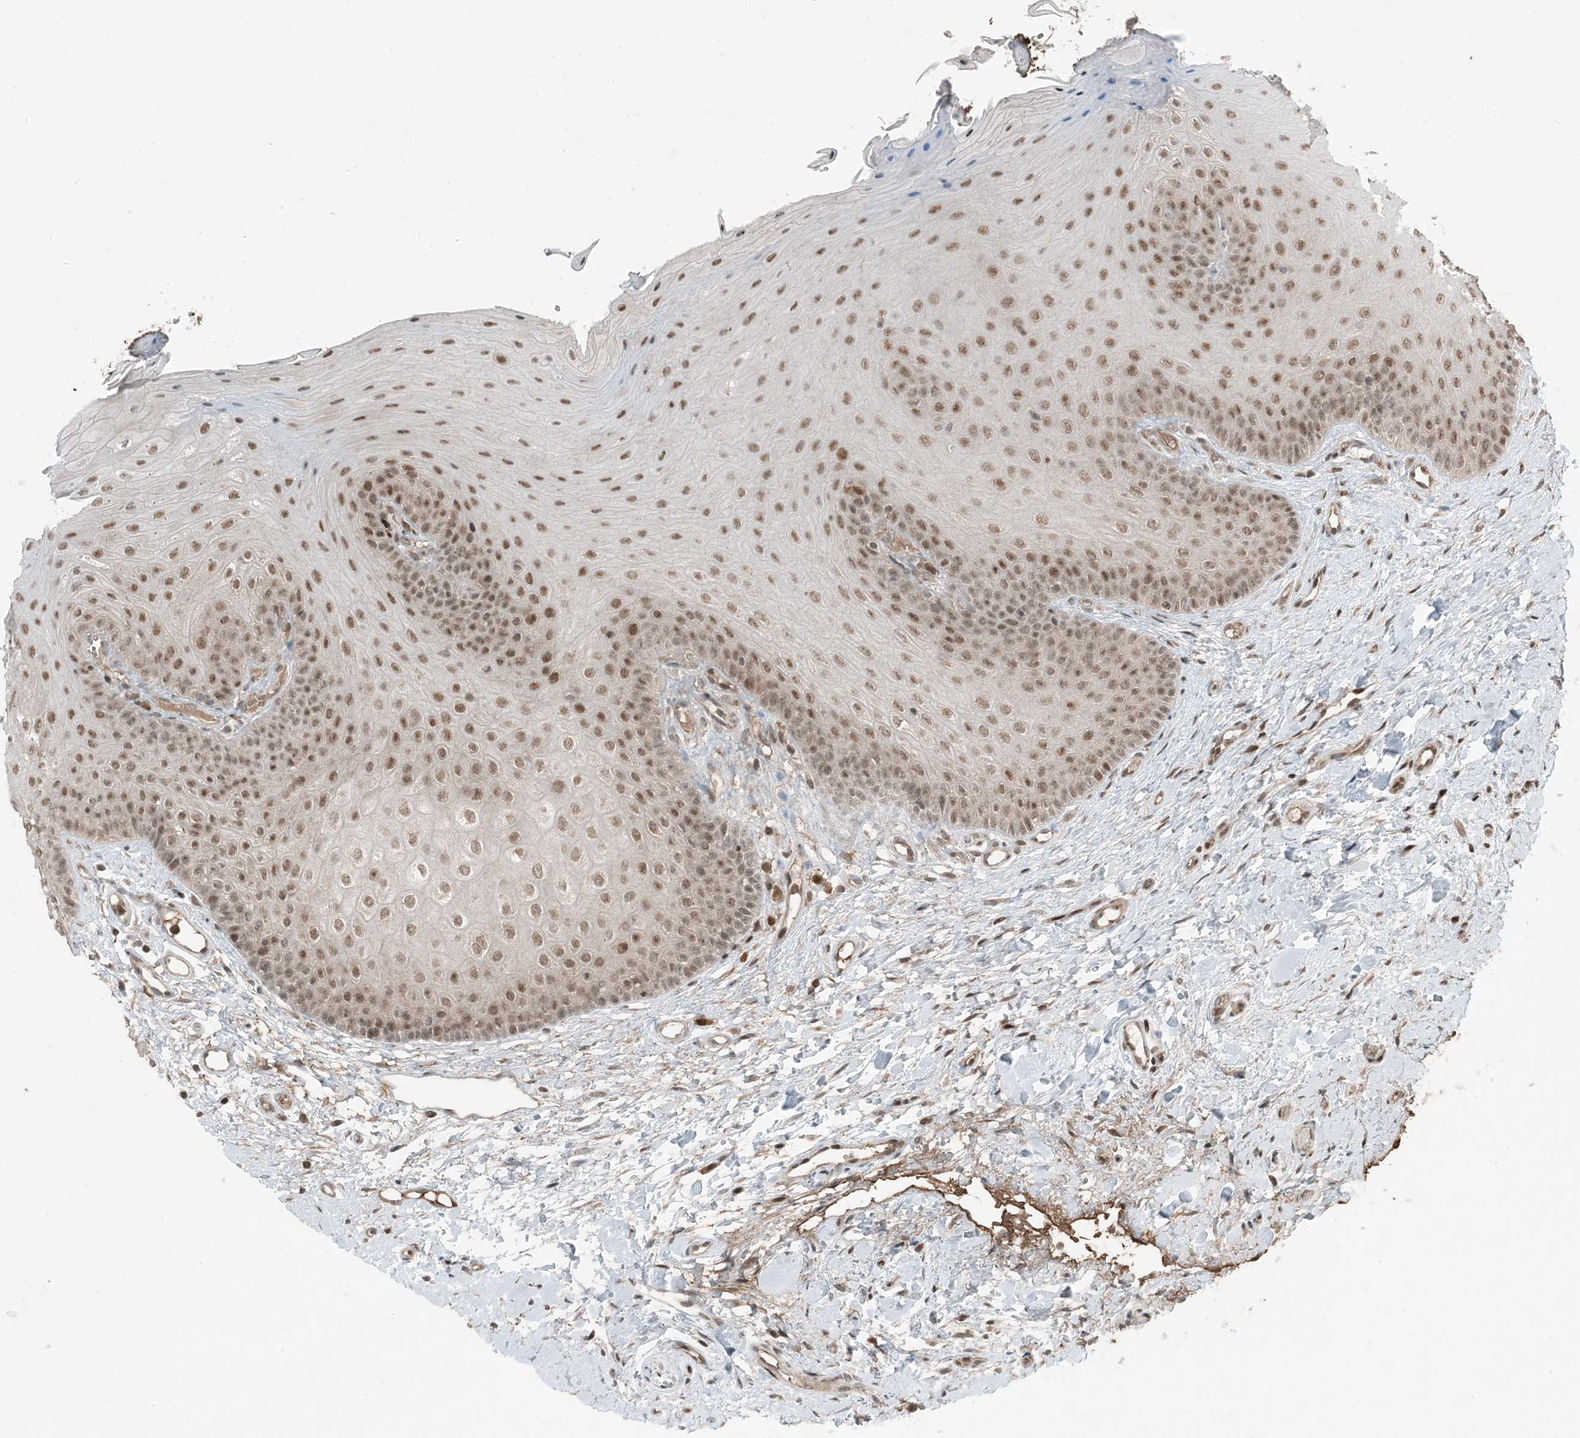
{"staining": {"intensity": "moderate", "quantity": ">75%", "location": "nuclear"}, "tissue": "oral mucosa", "cell_type": "Squamous epithelial cells", "image_type": "normal", "snomed": [{"axis": "morphology", "description": "Normal tissue, NOS"}, {"axis": "topography", "description": "Oral tissue"}], "caption": "Immunohistochemical staining of normal human oral mucosa exhibits medium levels of moderate nuclear expression in approximately >75% of squamous epithelial cells. (Brightfield microscopy of DAB IHC at high magnification).", "gene": "TRAPPC12", "patient": {"sex": "female", "age": 68}}